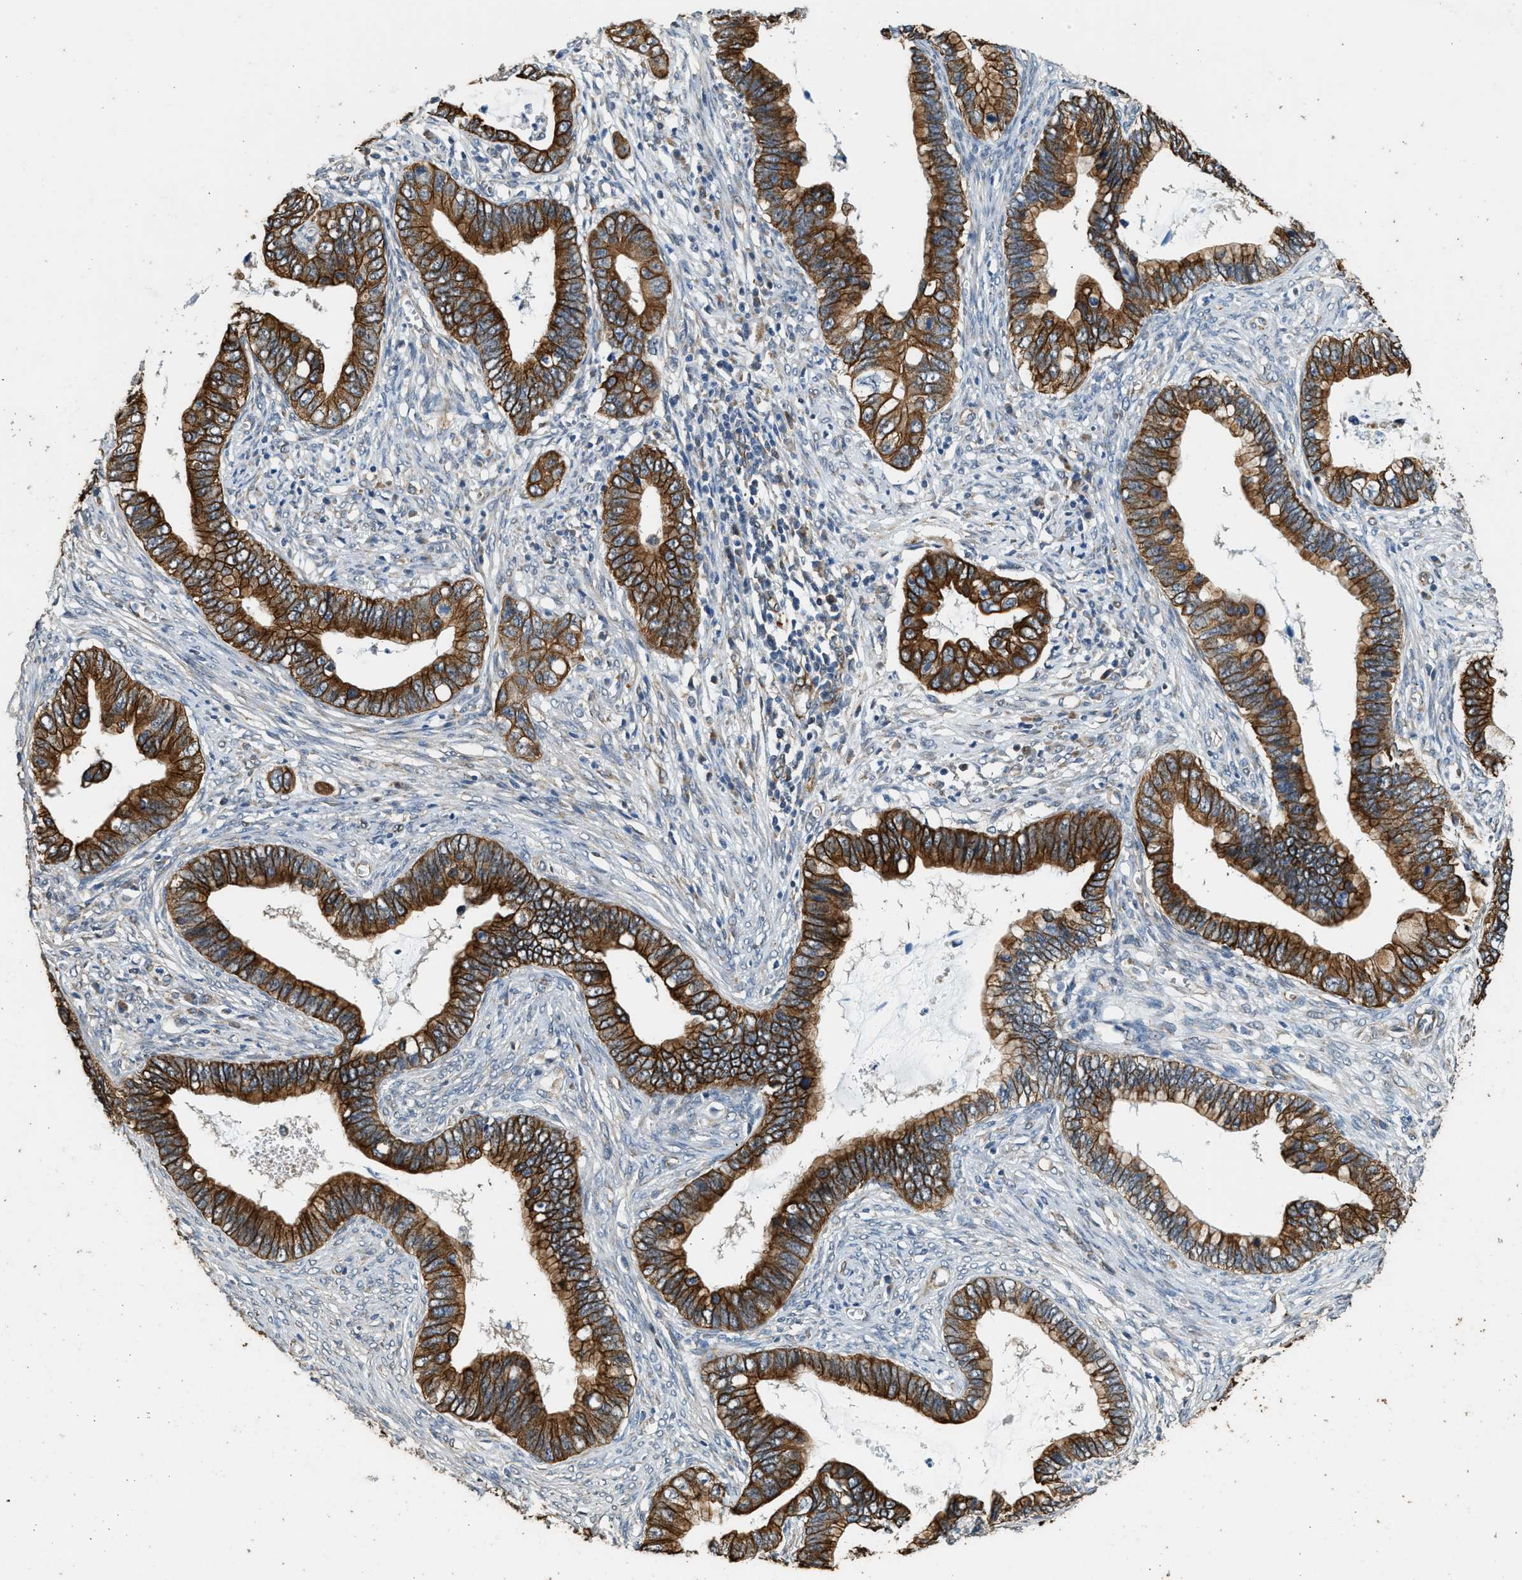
{"staining": {"intensity": "strong", "quantity": ">75%", "location": "cytoplasmic/membranous"}, "tissue": "cervical cancer", "cell_type": "Tumor cells", "image_type": "cancer", "snomed": [{"axis": "morphology", "description": "Adenocarcinoma, NOS"}, {"axis": "topography", "description": "Cervix"}], "caption": "Strong cytoplasmic/membranous staining for a protein is present in about >75% of tumor cells of adenocarcinoma (cervical) using IHC.", "gene": "PCLO", "patient": {"sex": "female", "age": 44}}